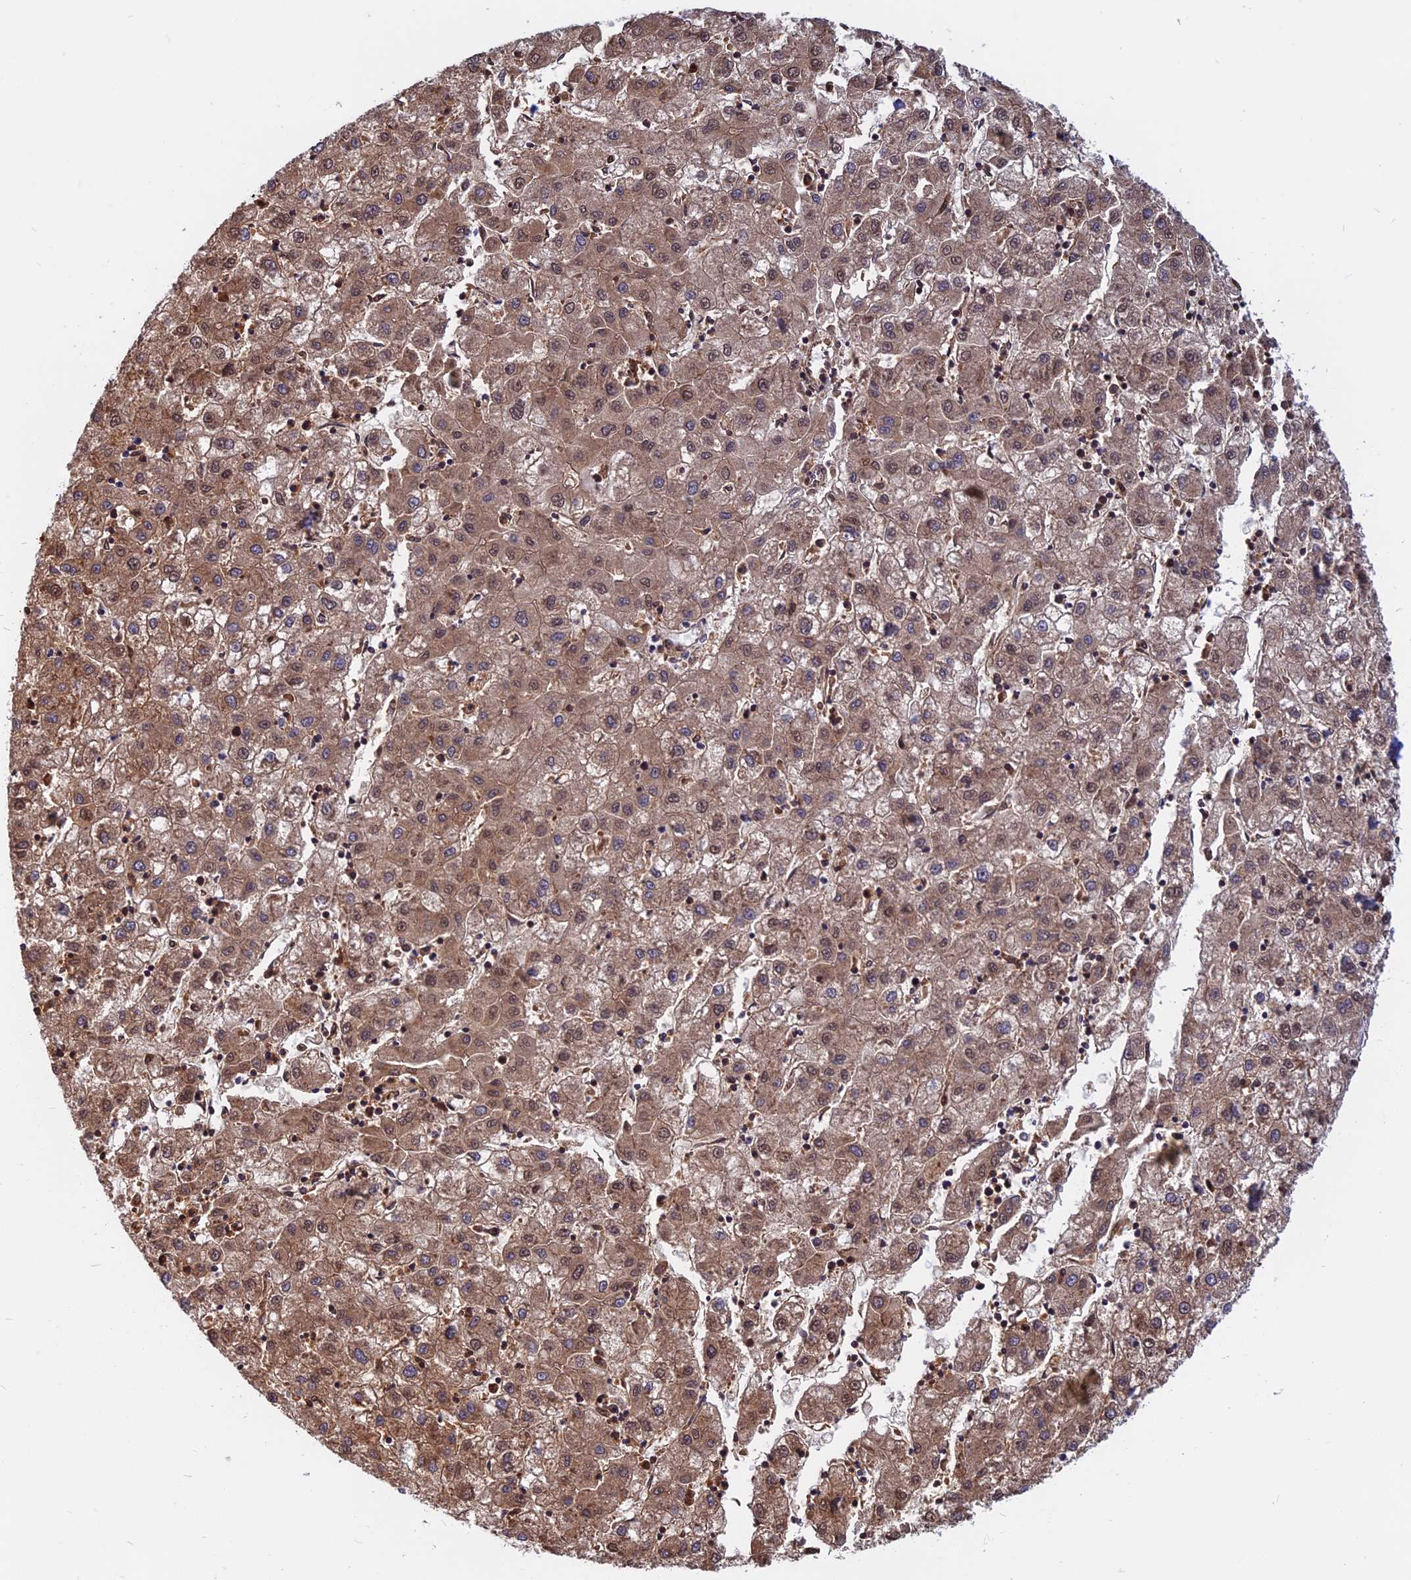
{"staining": {"intensity": "moderate", "quantity": ">75%", "location": "cytoplasmic/membranous,nuclear"}, "tissue": "liver cancer", "cell_type": "Tumor cells", "image_type": "cancer", "snomed": [{"axis": "morphology", "description": "Carcinoma, Hepatocellular, NOS"}, {"axis": "topography", "description": "Liver"}], "caption": "Immunohistochemistry (IHC) of human liver cancer exhibits medium levels of moderate cytoplasmic/membranous and nuclear positivity in approximately >75% of tumor cells.", "gene": "CCDC113", "patient": {"sex": "male", "age": 72}}